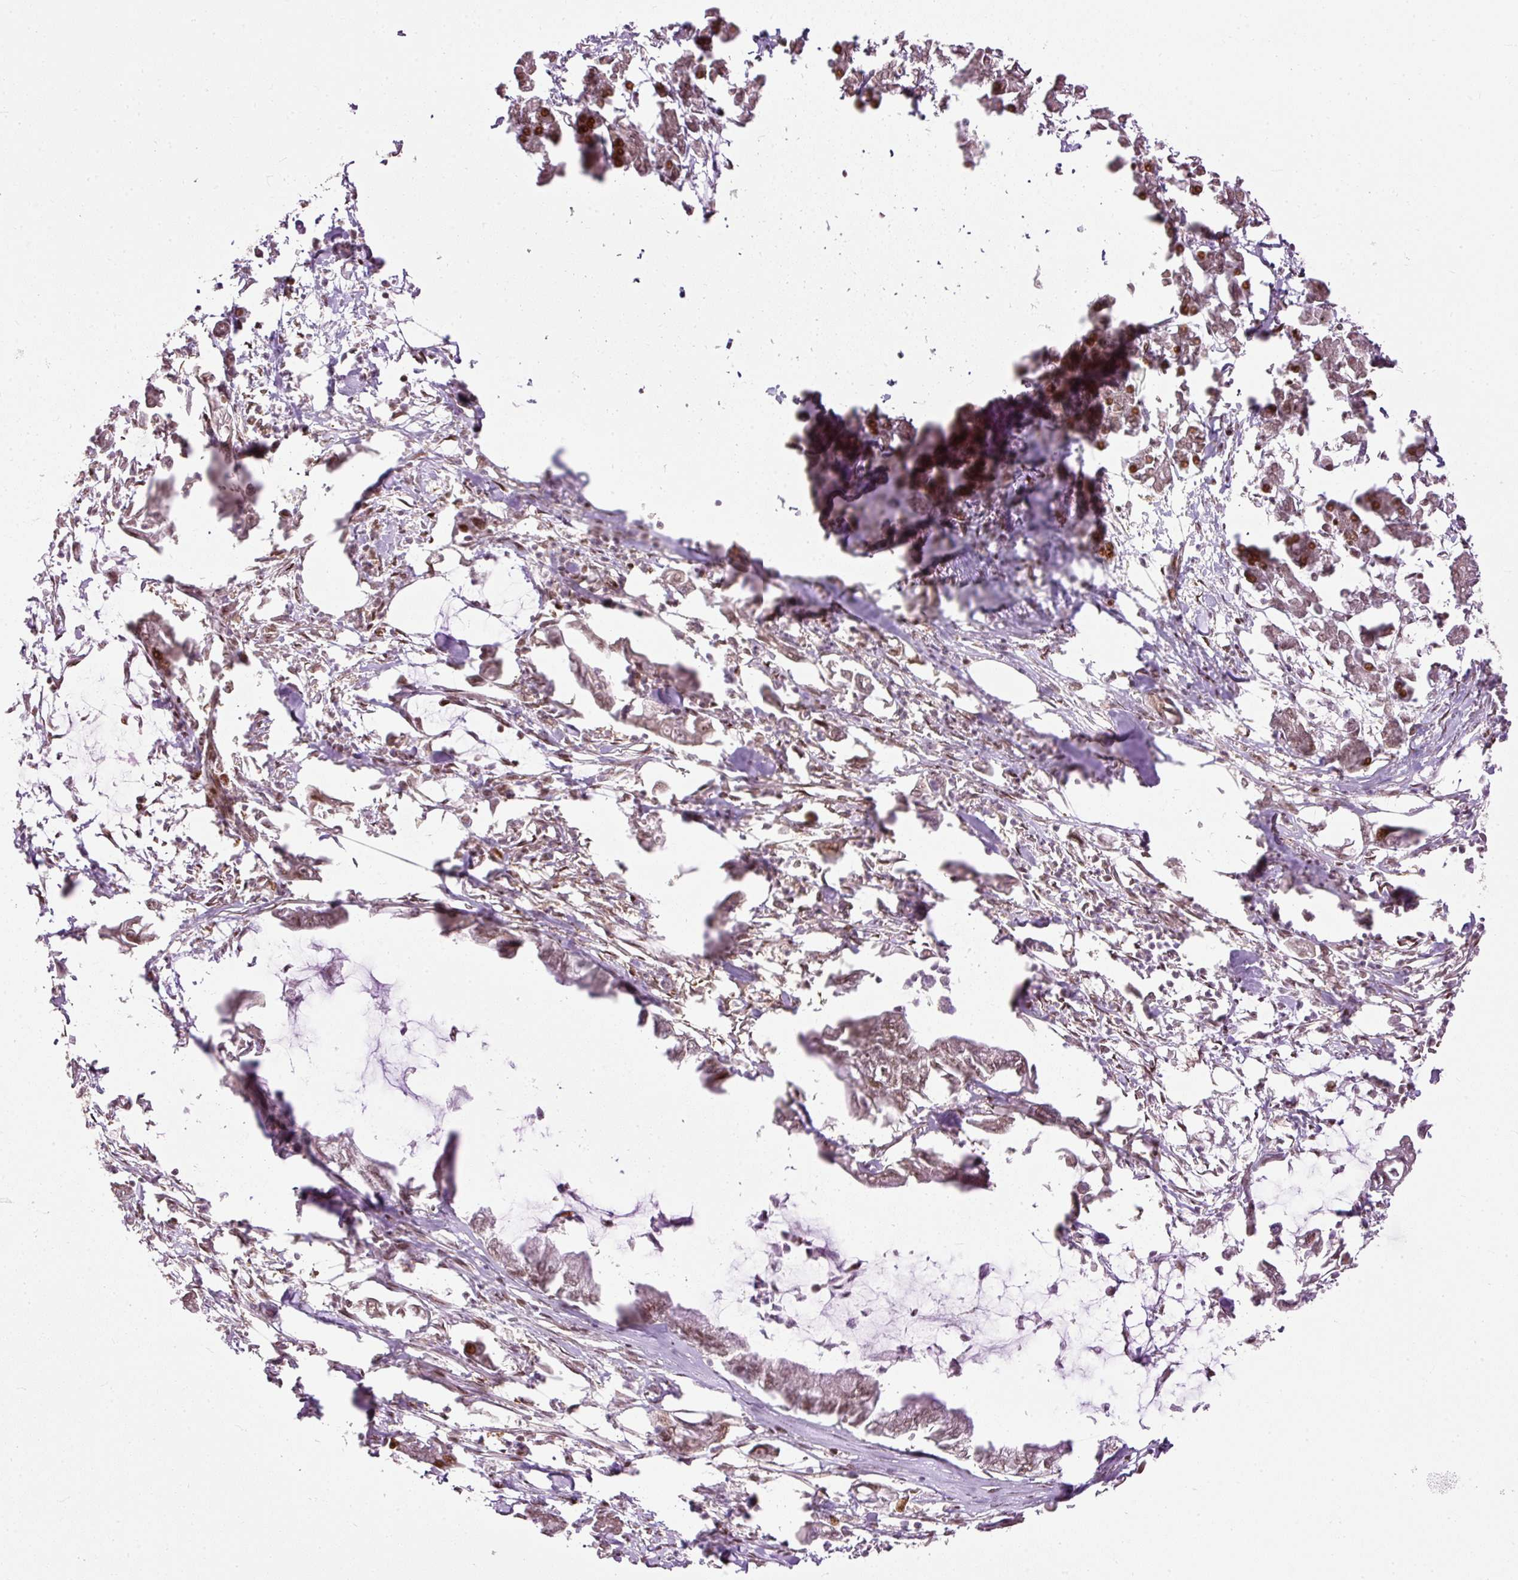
{"staining": {"intensity": "weak", "quantity": ">75%", "location": "nuclear"}, "tissue": "pancreatic cancer", "cell_type": "Tumor cells", "image_type": "cancer", "snomed": [{"axis": "morphology", "description": "Adenocarcinoma, NOS"}, {"axis": "topography", "description": "Pancreas"}], "caption": "Immunohistochemistry (IHC) image of neoplastic tissue: adenocarcinoma (pancreatic) stained using IHC exhibits low levels of weak protein expression localized specifically in the nuclear of tumor cells, appearing as a nuclear brown color.", "gene": "ZNF778", "patient": {"sex": "male", "age": 61}}